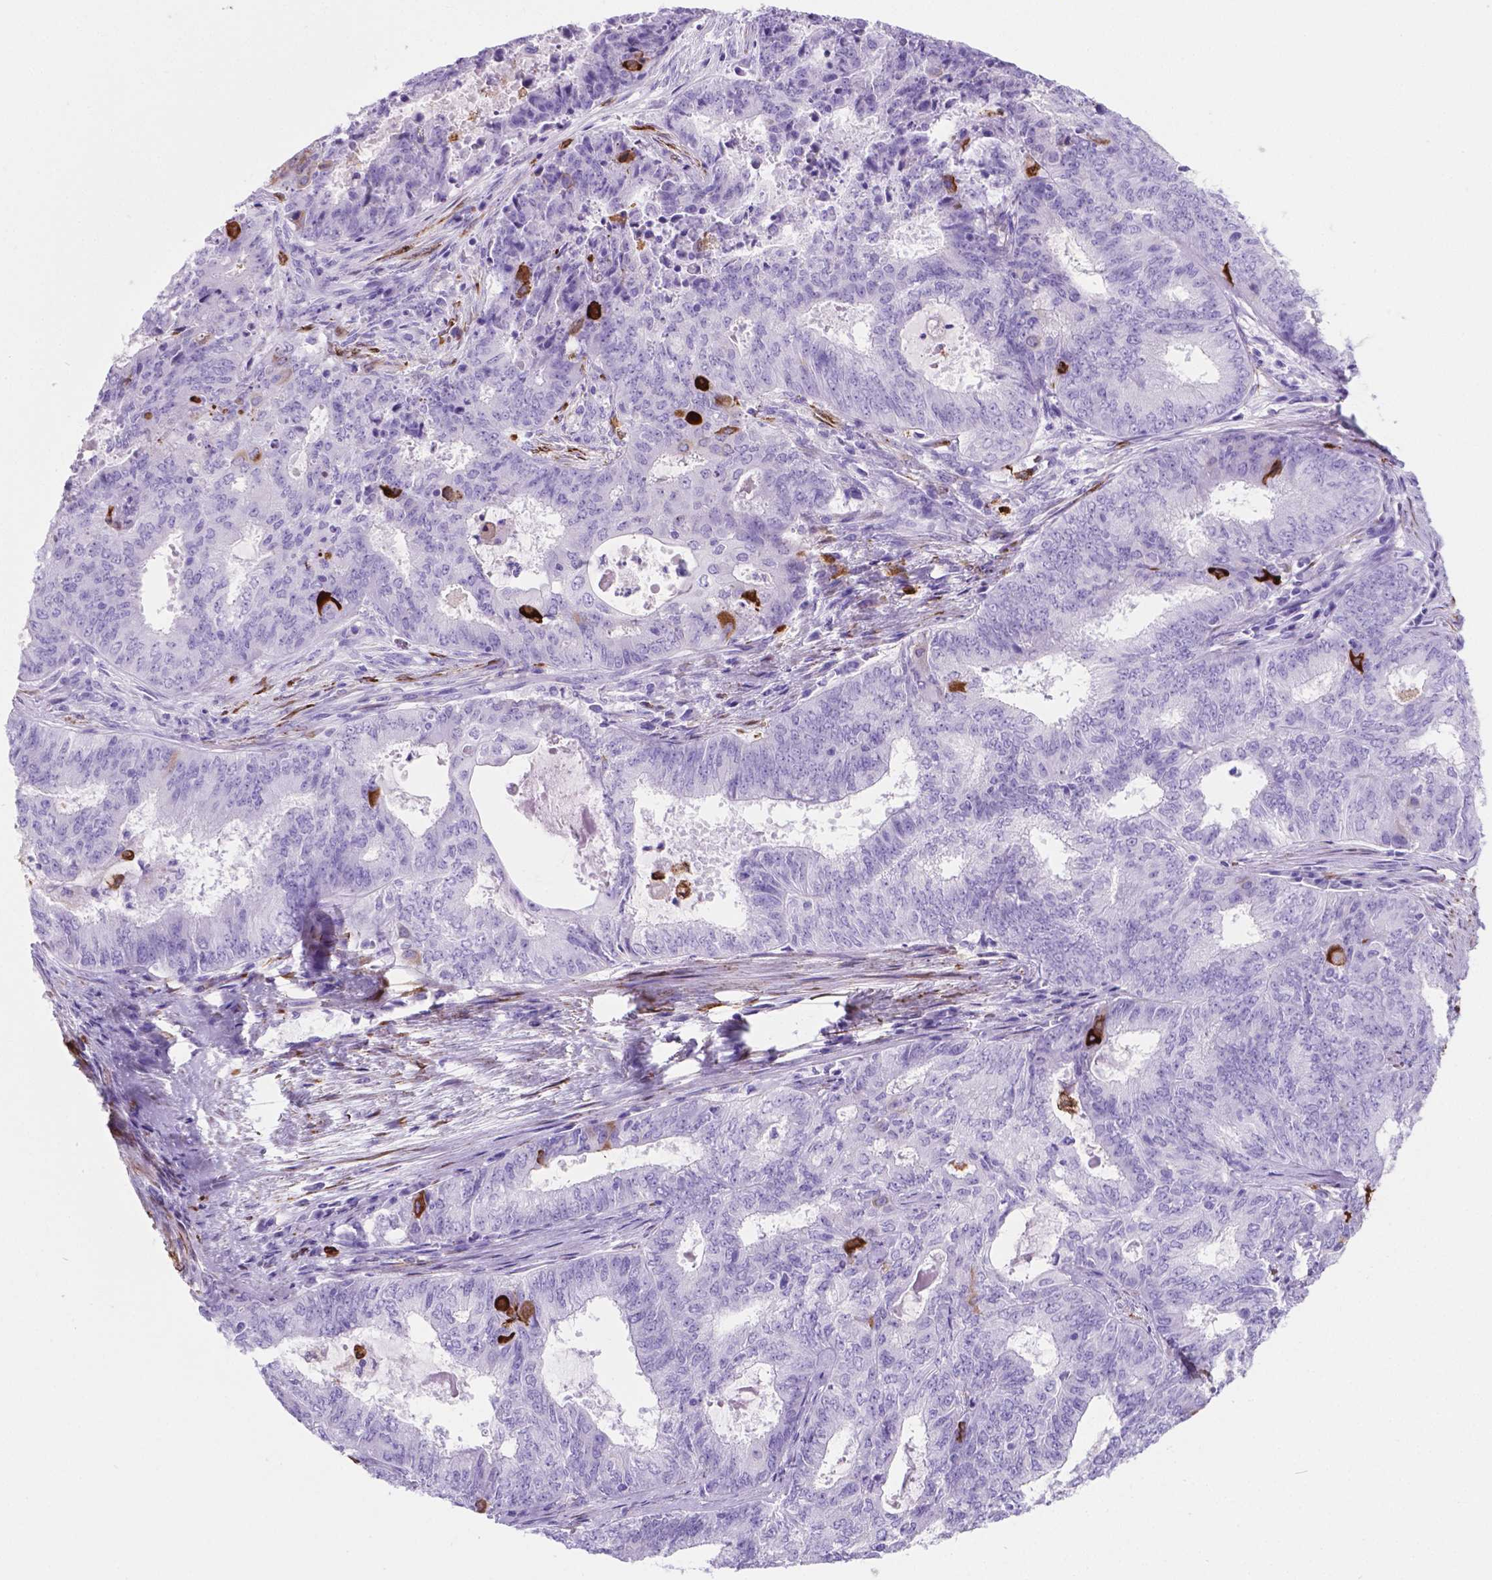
{"staining": {"intensity": "strong", "quantity": "<25%", "location": "cytoplasmic/membranous"}, "tissue": "endometrial cancer", "cell_type": "Tumor cells", "image_type": "cancer", "snomed": [{"axis": "morphology", "description": "Adenocarcinoma, NOS"}, {"axis": "topography", "description": "Endometrium"}], "caption": "Tumor cells exhibit medium levels of strong cytoplasmic/membranous expression in about <25% of cells in human endometrial adenocarcinoma.", "gene": "MACF1", "patient": {"sex": "female", "age": 62}}